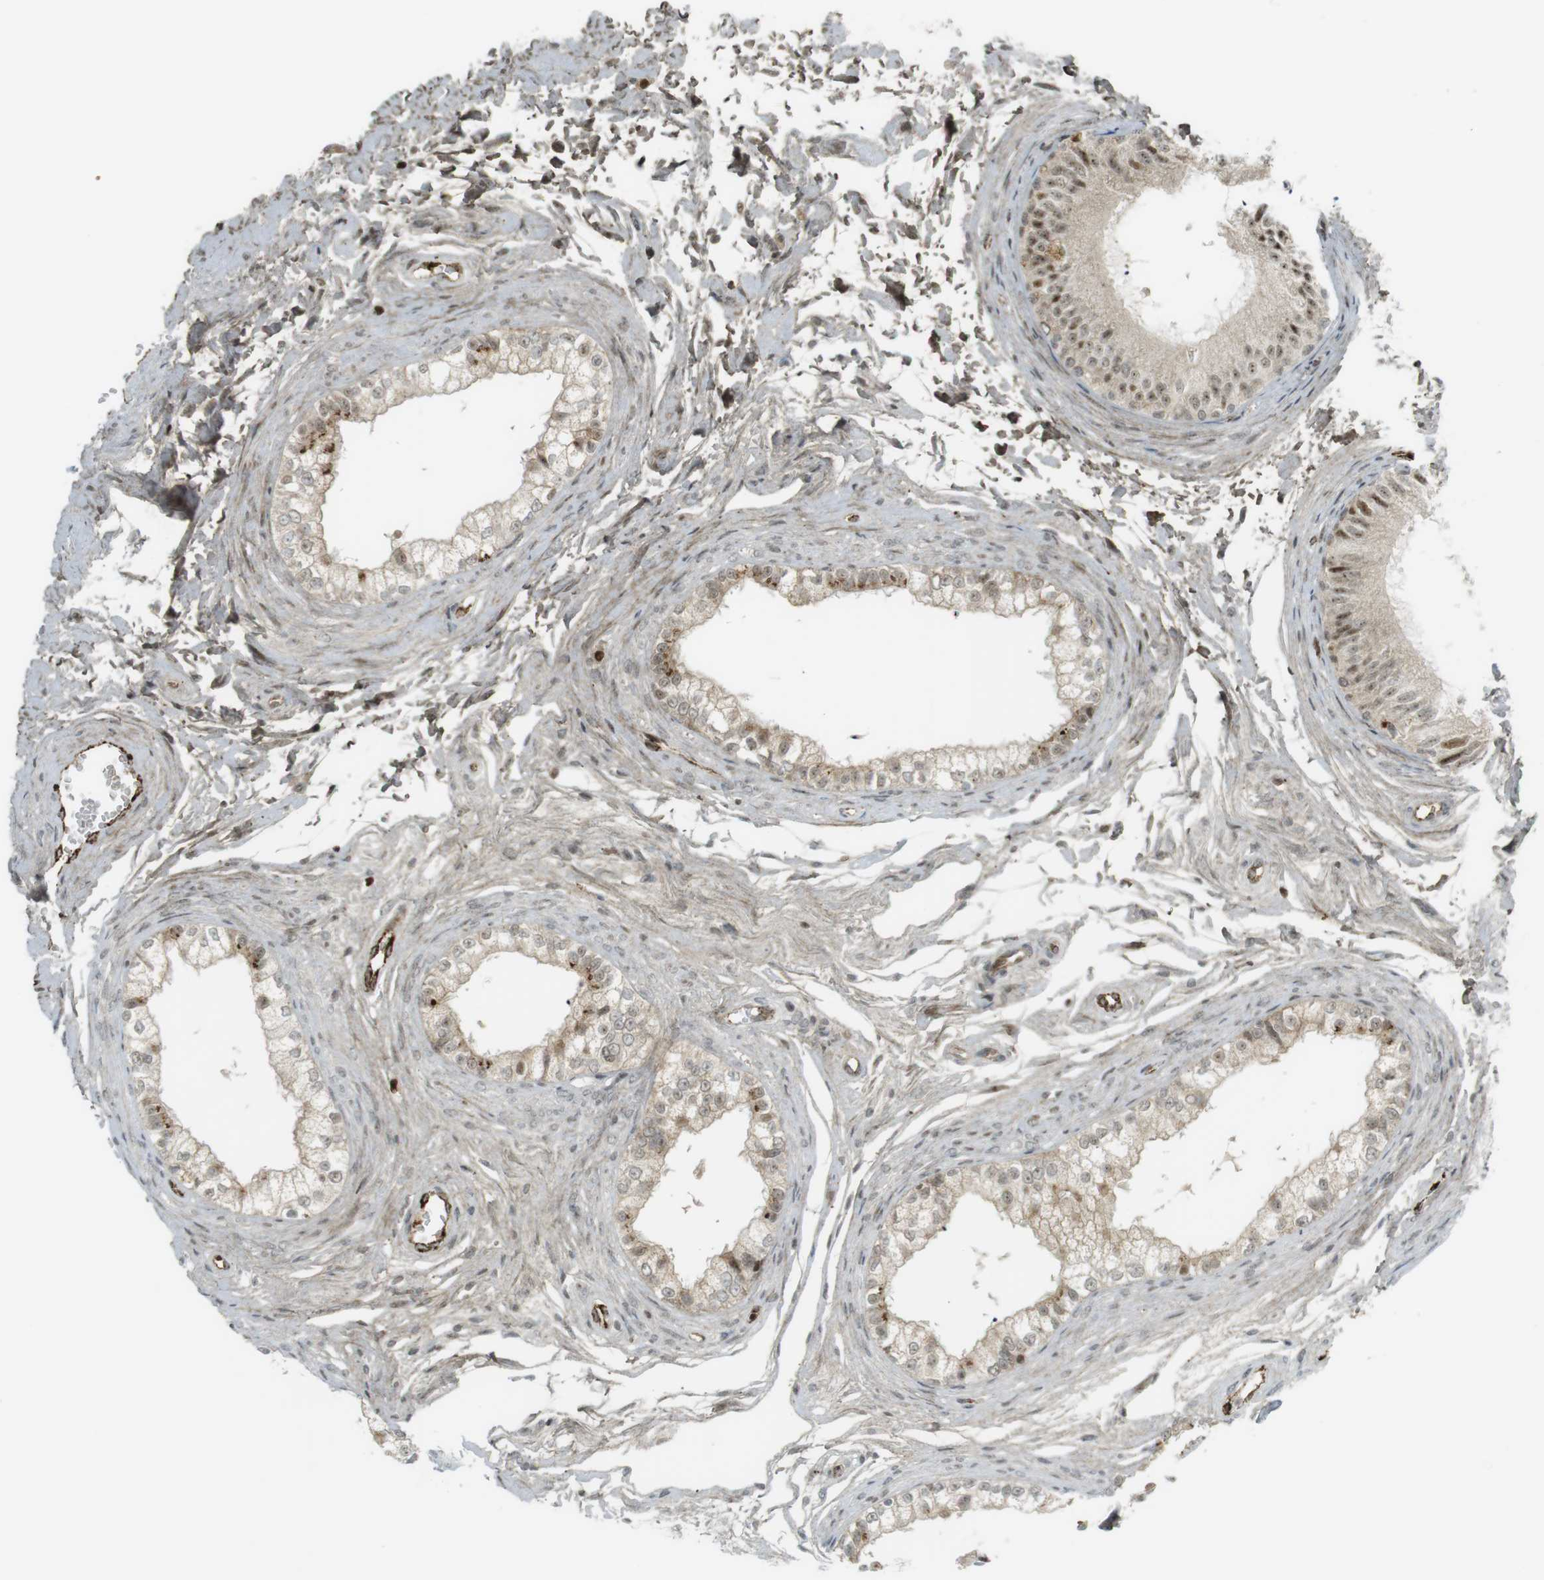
{"staining": {"intensity": "moderate", "quantity": ">75%", "location": "cytoplasmic/membranous,nuclear"}, "tissue": "epididymis", "cell_type": "Glandular cells", "image_type": "normal", "snomed": [{"axis": "morphology", "description": "Normal tissue, NOS"}, {"axis": "topography", "description": "Epididymis"}], "caption": "Immunohistochemical staining of benign human epididymis reveals >75% levels of moderate cytoplasmic/membranous,nuclear protein staining in about >75% of glandular cells.", "gene": "PPP1R13B", "patient": {"sex": "male", "age": 56}}